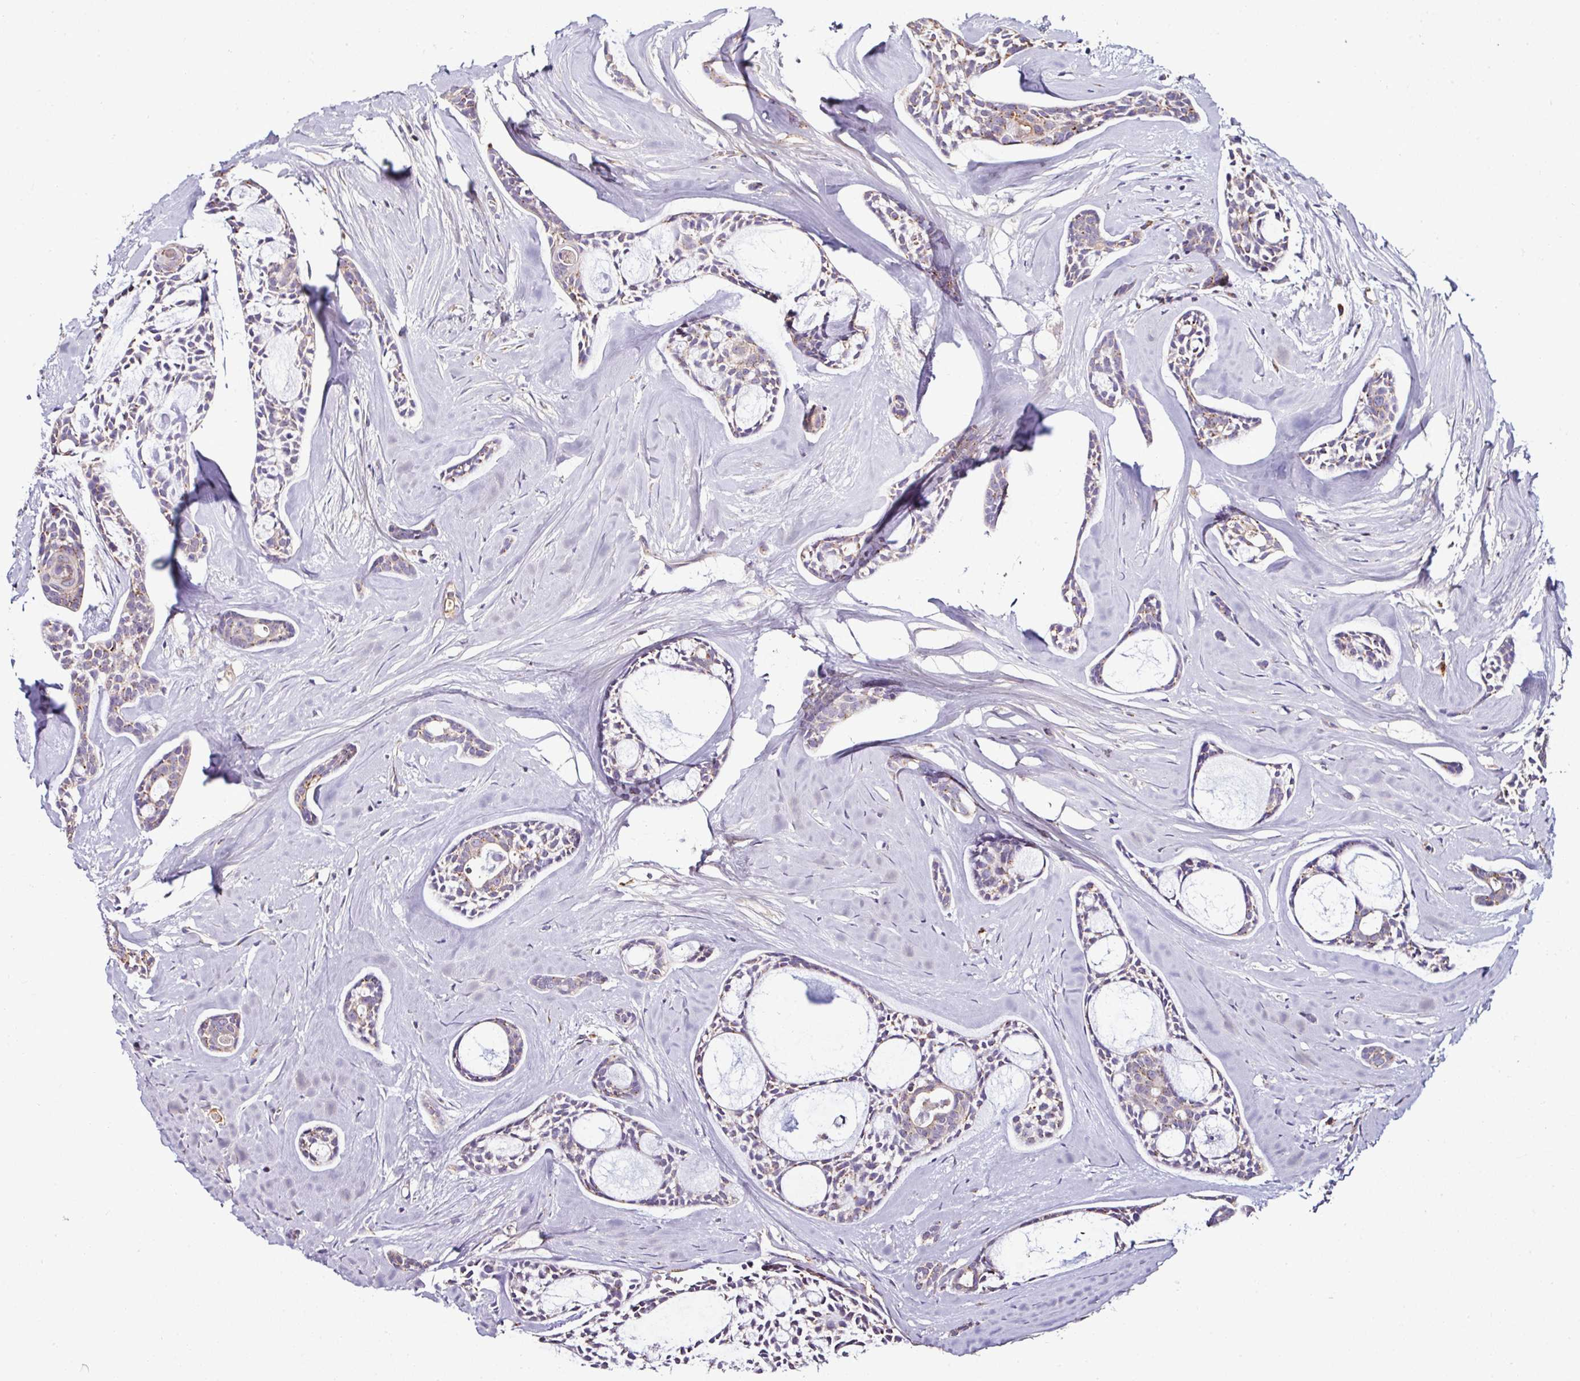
{"staining": {"intensity": "moderate", "quantity": "<25%", "location": "cytoplasmic/membranous"}, "tissue": "head and neck cancer", "cell_type": "Tumor cells", "image_type": "cancer", "snomed": [{"axis": "morphology", "description": "Adenocarcinoma, NOS"}, {"axis": "topography", "description": "Subcutis"}, {"axis": "topography", "description": "Head-Neck"}], "caption": "Protein analysis of head and neck cancer (adenocarcinoma) tissue shows moderate cytoplasmic/membranous positivity in about <25% of tumor cells. (Stains: DAB in brown, nuclei in blue, Microscopy: brightfield microscopy at high magnification).", "gene": "CPD", "patient": {"sex": "female", "age": 73}}